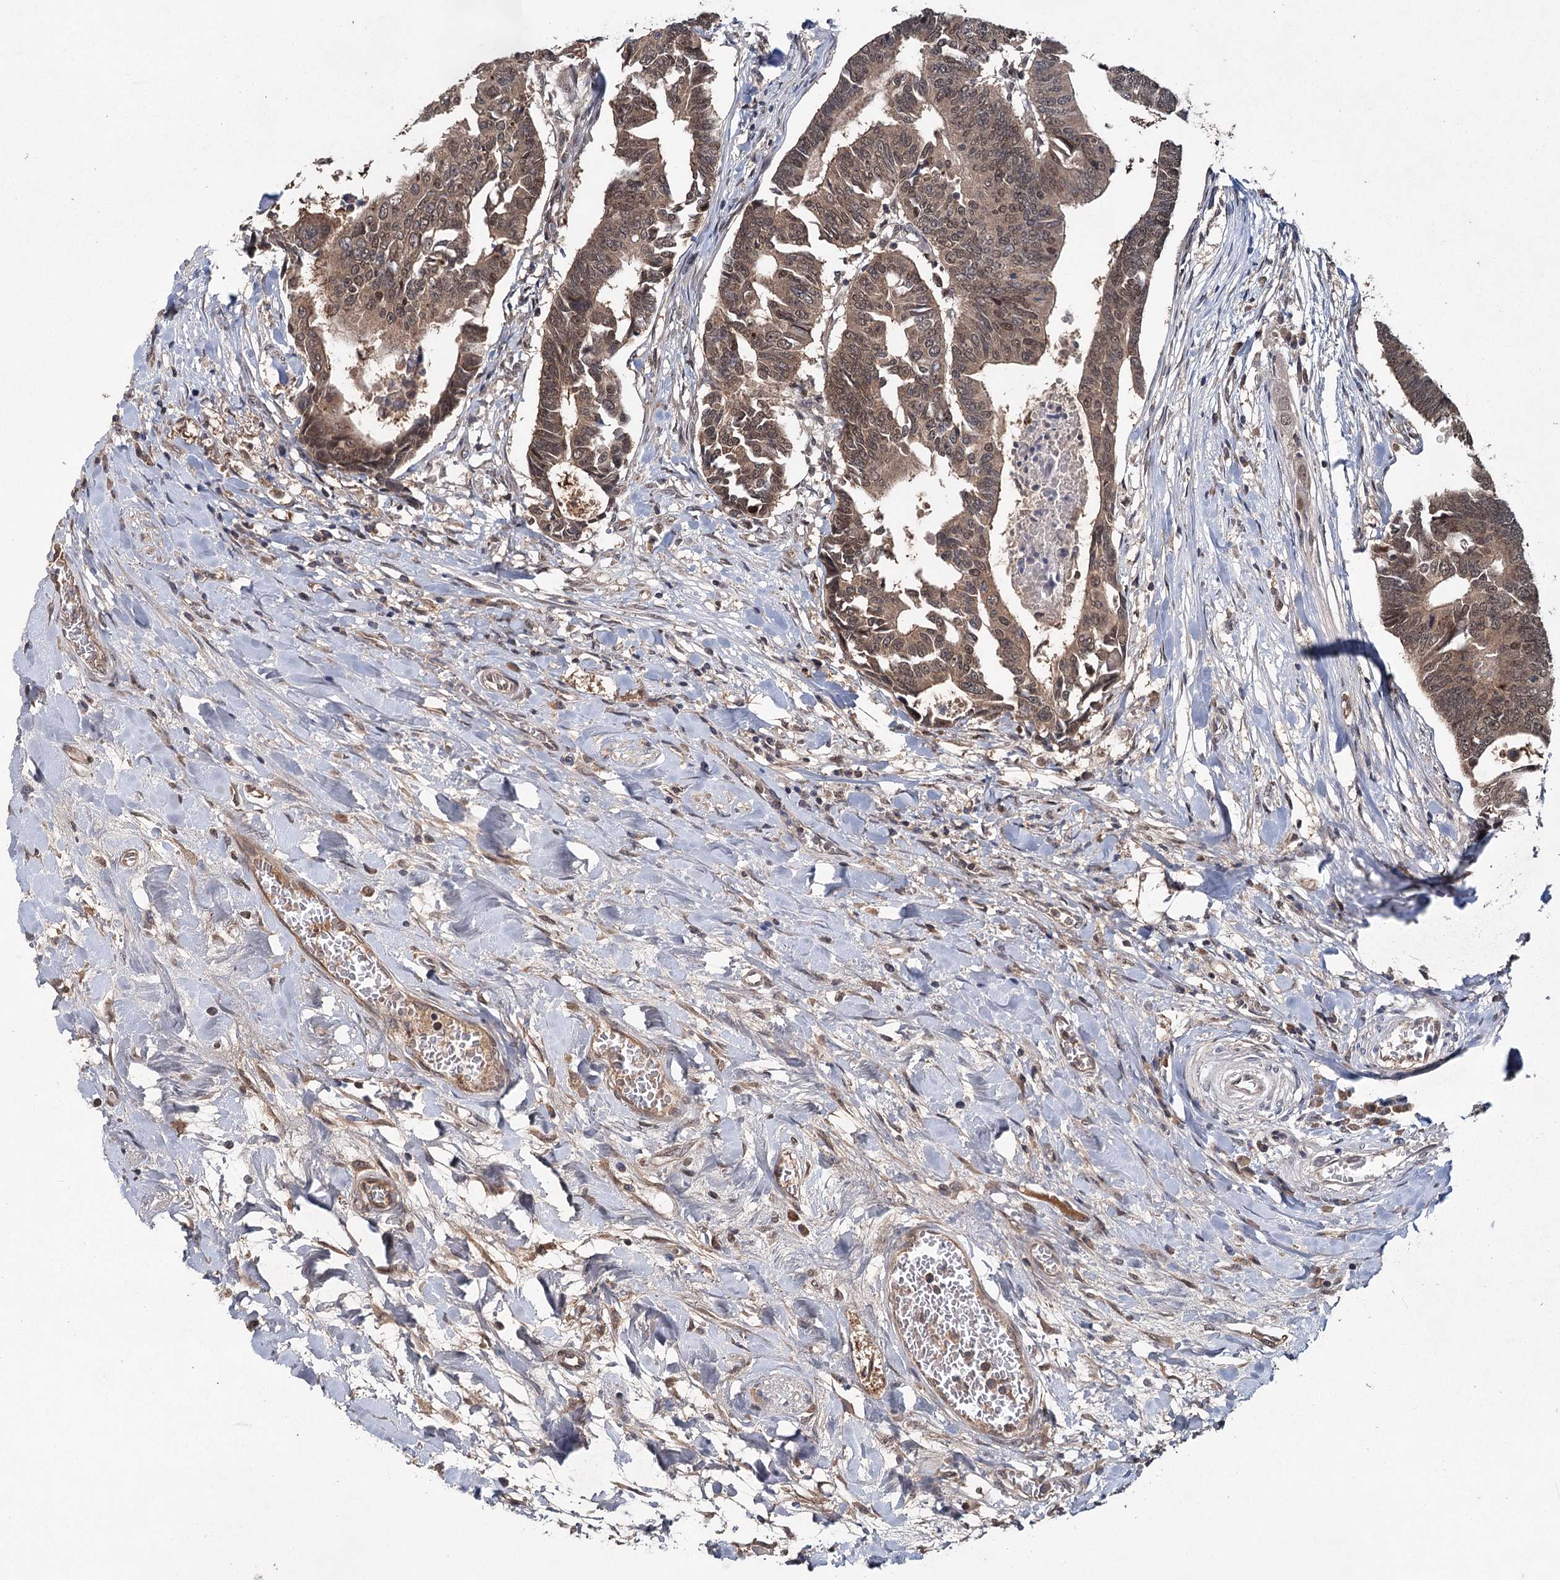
{"staining": {"intensity": "moderate", "quantity": ">75%", "location": "cytoplasmic/membranous,nuclear"}, "tissue": "colorectal cancer", "cell_type": "Tumor cells", "image_type": "cancer", "snomed": [{"axis": "morphology", "description": "Adenocarcinoma, NOS"}, {"axis": "topography", "description": "Rectum"}], "caption": "Moderate cytoplasmic/membranous and nuclear staining for a protein is appreciated in approximately >75% of tumor cells of colorectal cancer using IHC.", "gene": "MYG1", "patient": {"sex": "female", "age": 65}}